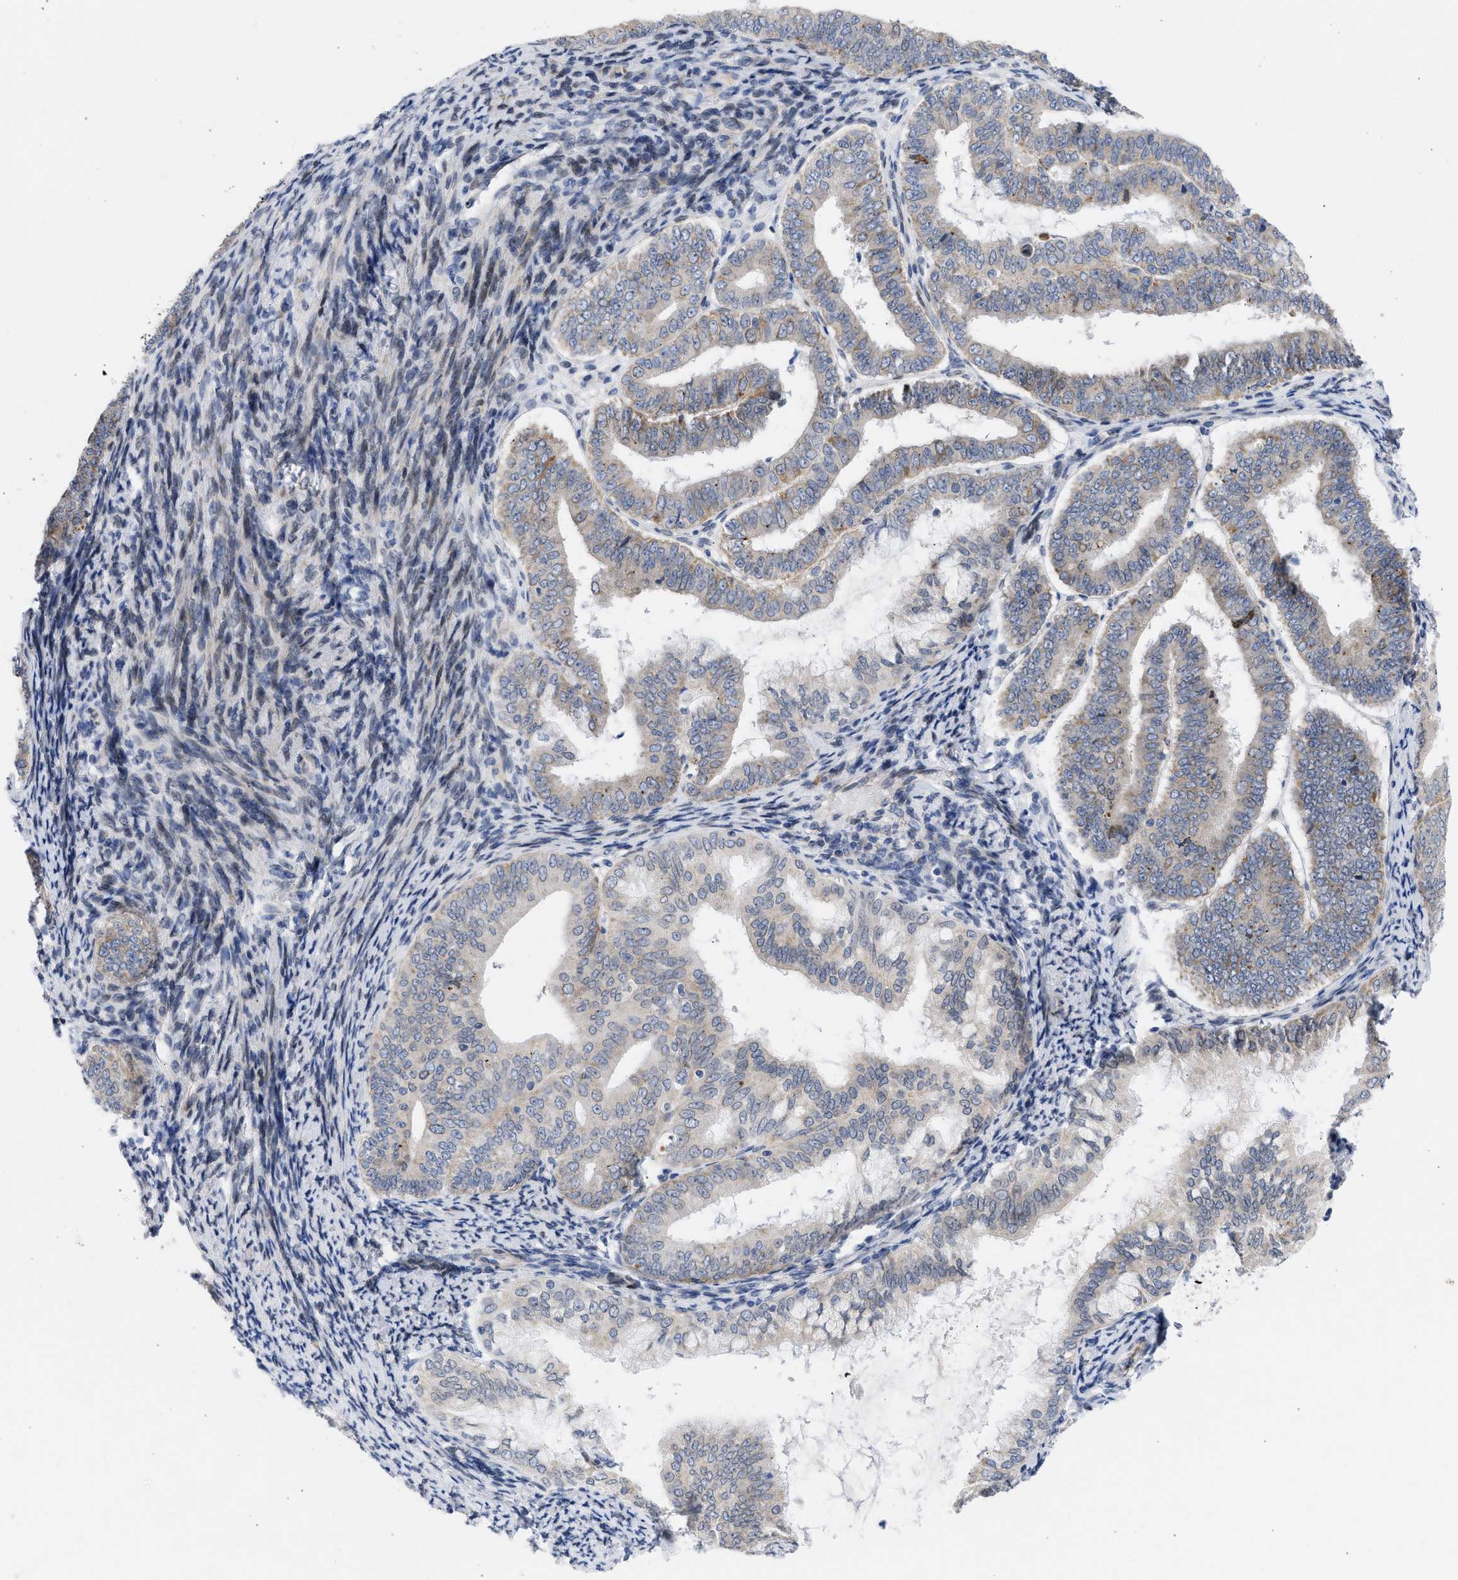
{"staining": {"intensity": "weak", "quantity": "<25%", "location": "cytoplasmic/membranous"}, "tissue": "endometrial cancer", "cell_type": "Tumor cells", "image_type": "cancer", "snomed": [{"axis": "morphology", "description": "Adenocarcinoma, NOS"}, {"axis": "topography", "description": "Endometrium"}], "caption": "This is an immunohistochemistry micrograph of human endometrial cancer. There is no positivity in tumor cells.", "gene": "NUP35", "patient": {"sex": "female", "age": 63}}